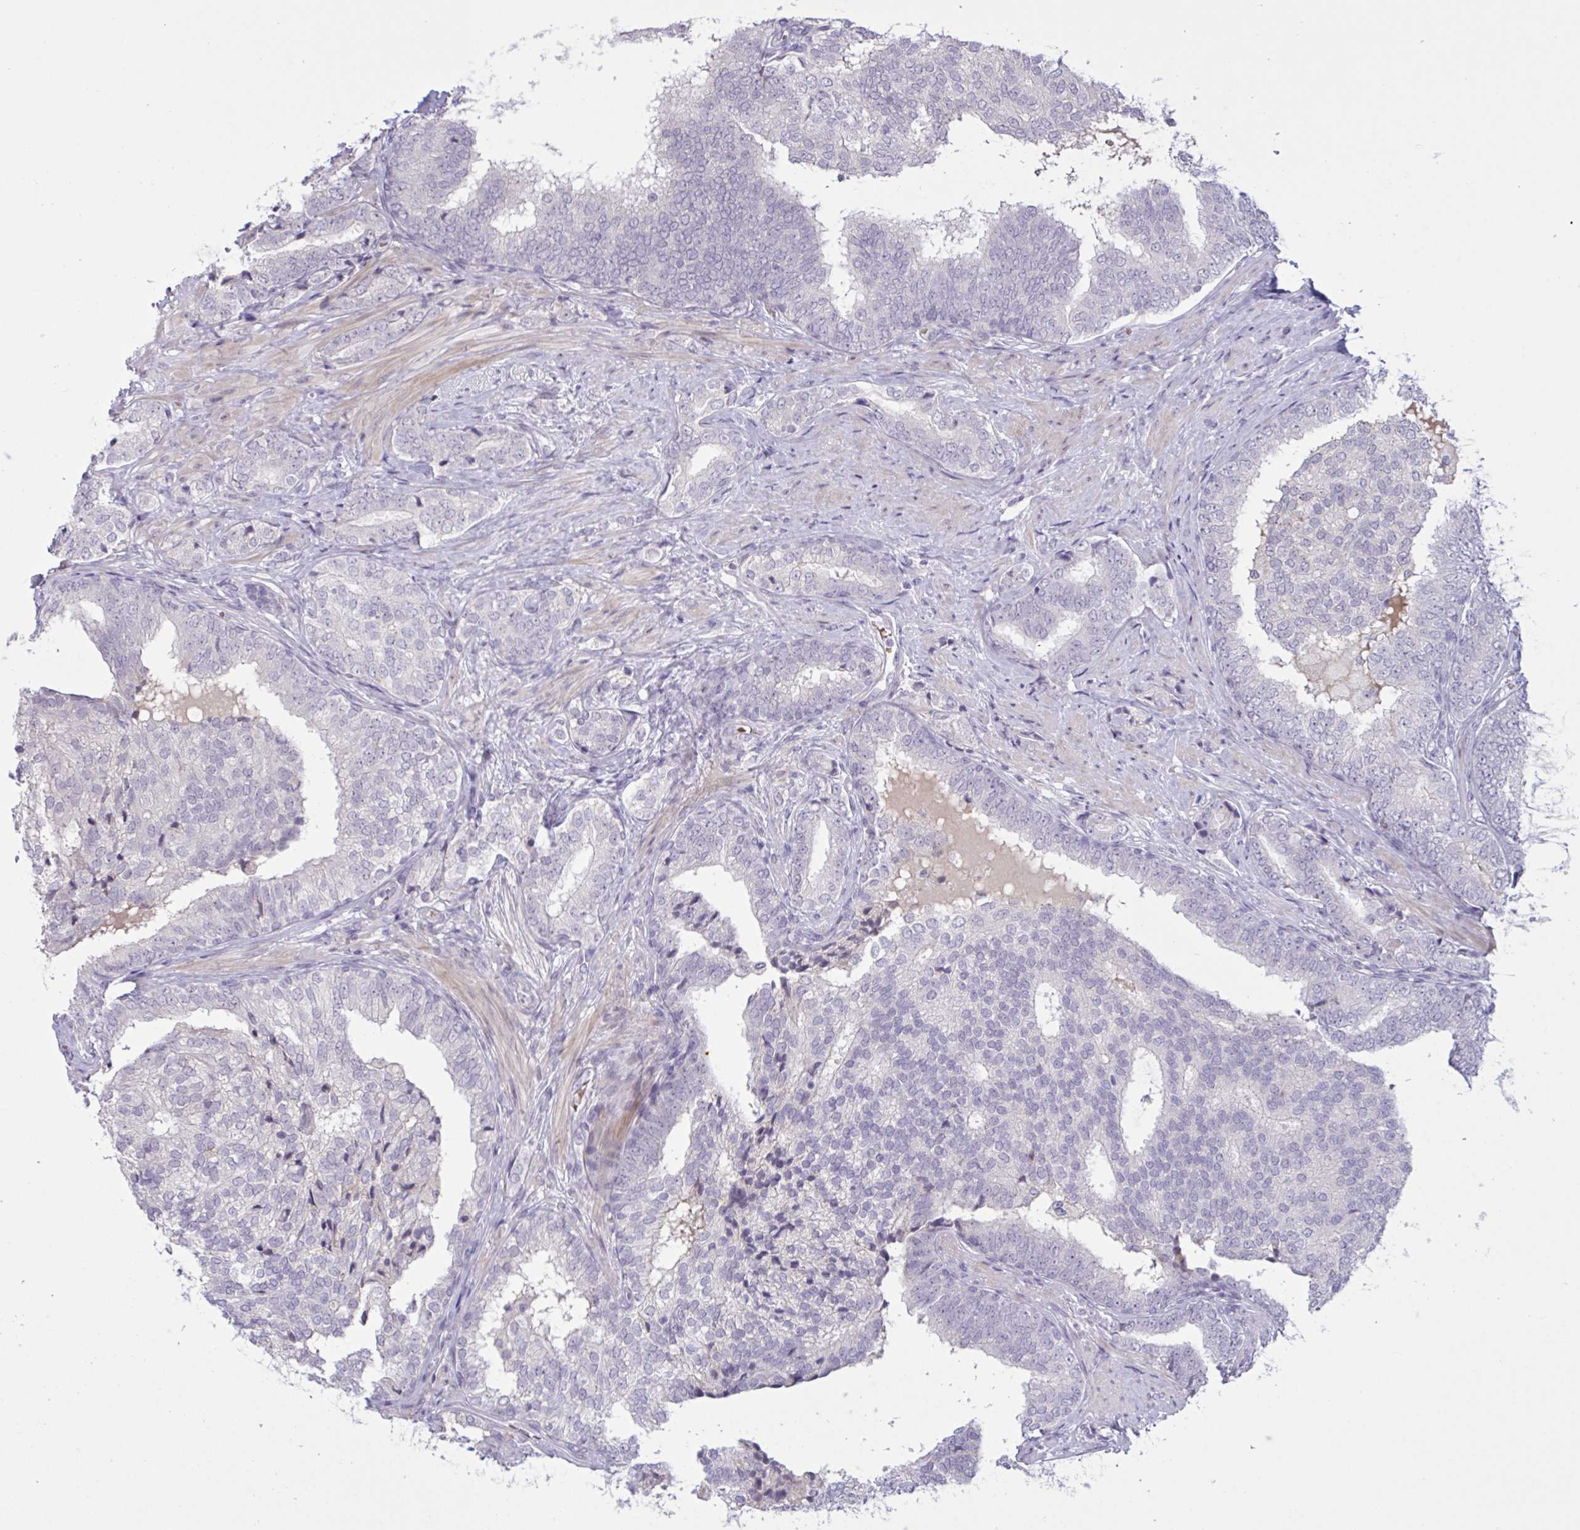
{"staining": {"intensity": "negative", "quantity": "none", "location": "none"}, "tissue": "prostate cancer", "cell_type": "Tumor cells", "image_type": "cancer", "snomed": [{"axis": "morphology", "description": "Adenocarcinoma, High grade"}, {"axis": "topography", "description": "Prostate"}], "caption": "High power microscopy photomicrograph of an immunohistochemistry (IHC) image of prostate cancer, revealing no significant positivity in tumor cells.", "gene": "RFPL4B", "patient": {"sex": "male", "age": 72}}